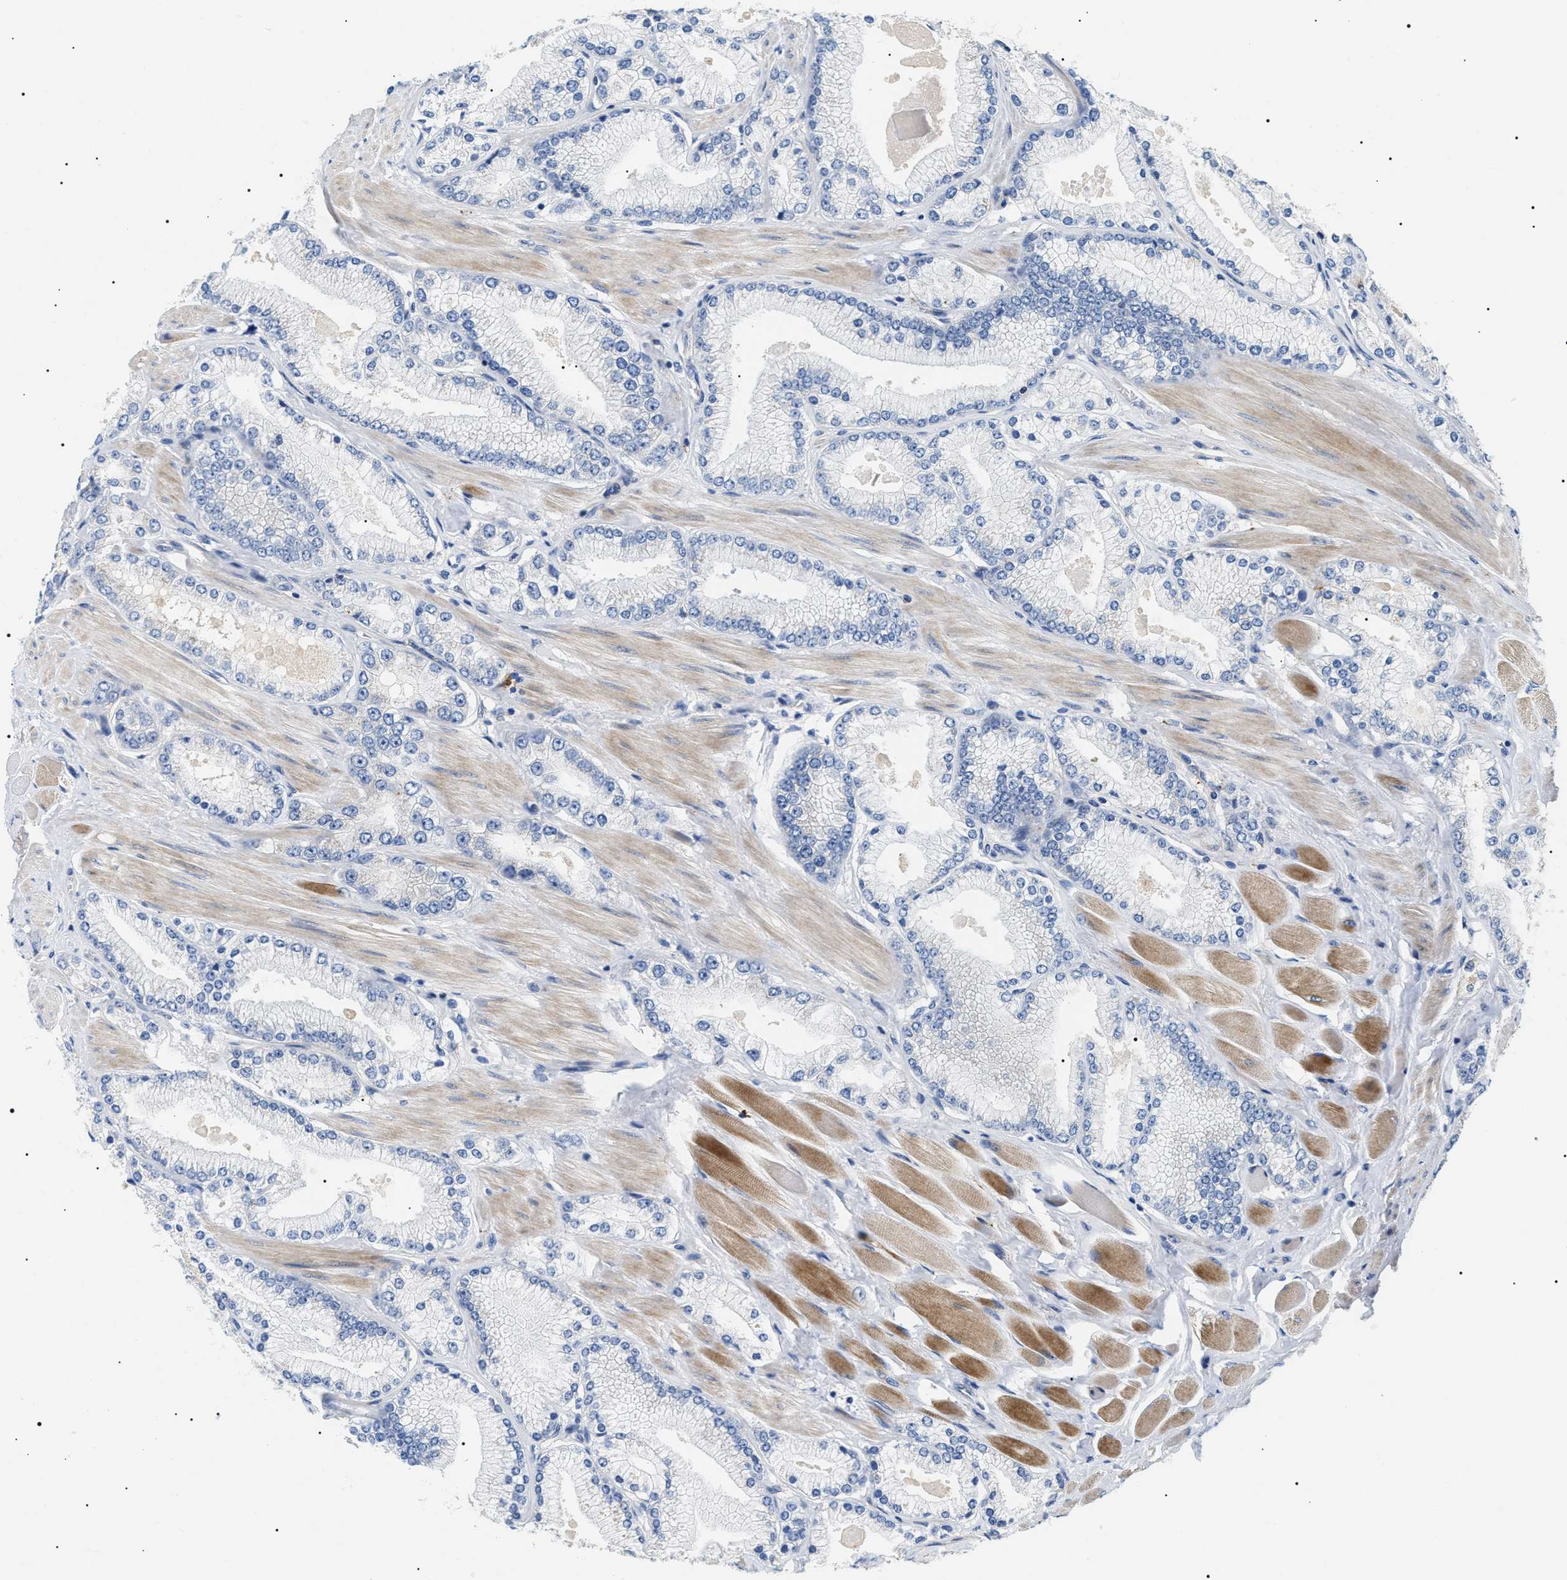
{"staining": {"intensity": "negative", "quantity": "none", "location": "none"}, "tissue": "prostate cancer", "cell_type": "Tumor cells", "image_type": "cancer", "snomed": [{"axis": "morphology", "description": "Adenocarcinoma, High grade"}, {"axis": "topography", "description": "Prostate"}], "caption": "Prostate high-grade adenocarcinoma stained for a protein using IHC reveals no positivity tumor cells.", "gene": "TMEM222", "patient": {"sex": "male", "age": 50}}